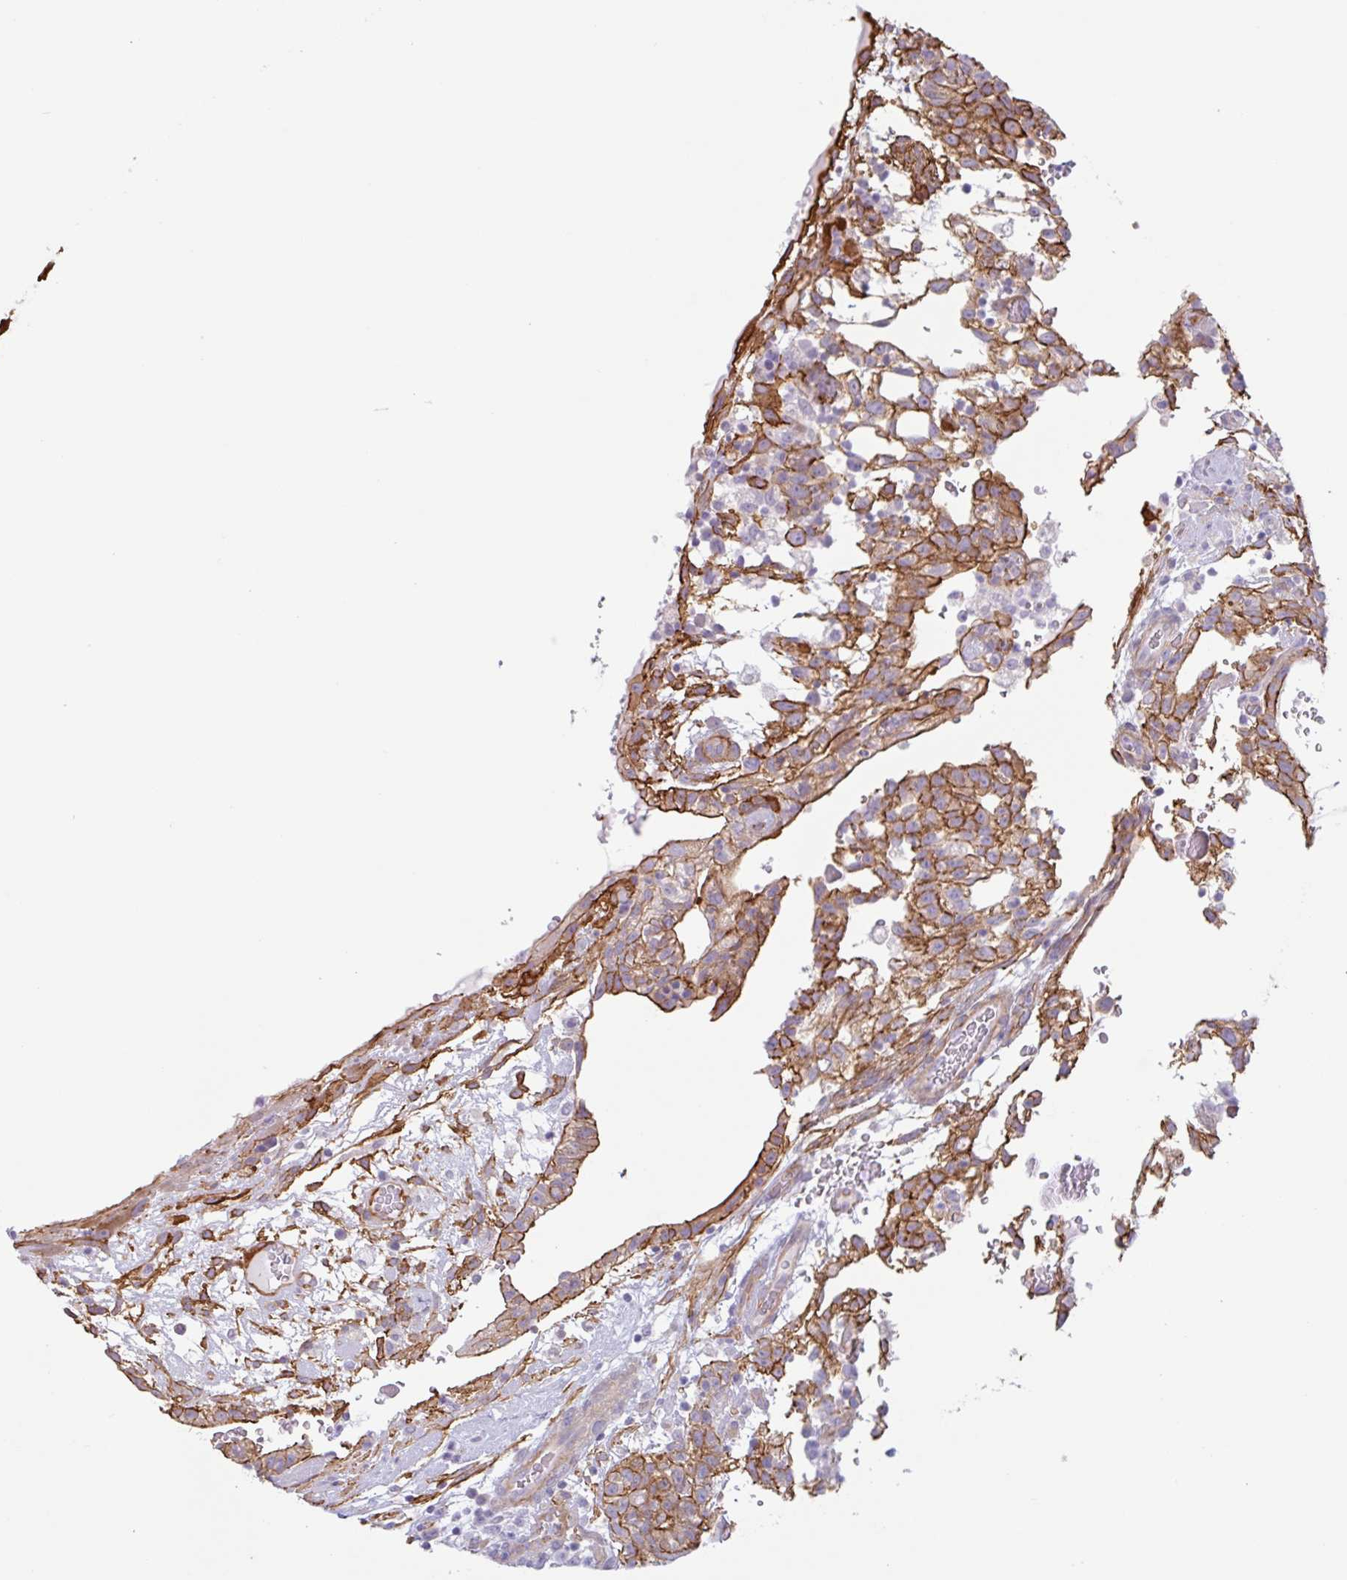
{"staining": {"intensity": "strong", "quantity": ">75%", "location": "cytoplasmic/membranous"}, "tissue": "testis cancer", "cell_type": "Tumor cells", "image_type": "cancer", "snomed": [{"axis": "morphology", "description": "Carcinoma, Embryonal, NOS"}, {"axis": "topography", "description": "Testis"}], "caption": "Protein expression analysis of human embryonal carcinoma (testis) reveals strong cytoplasmic/membranous expression in about >75% of tumor cells.", "gene": "MYH10", "patient": {"sex": "male", "age": 32}}